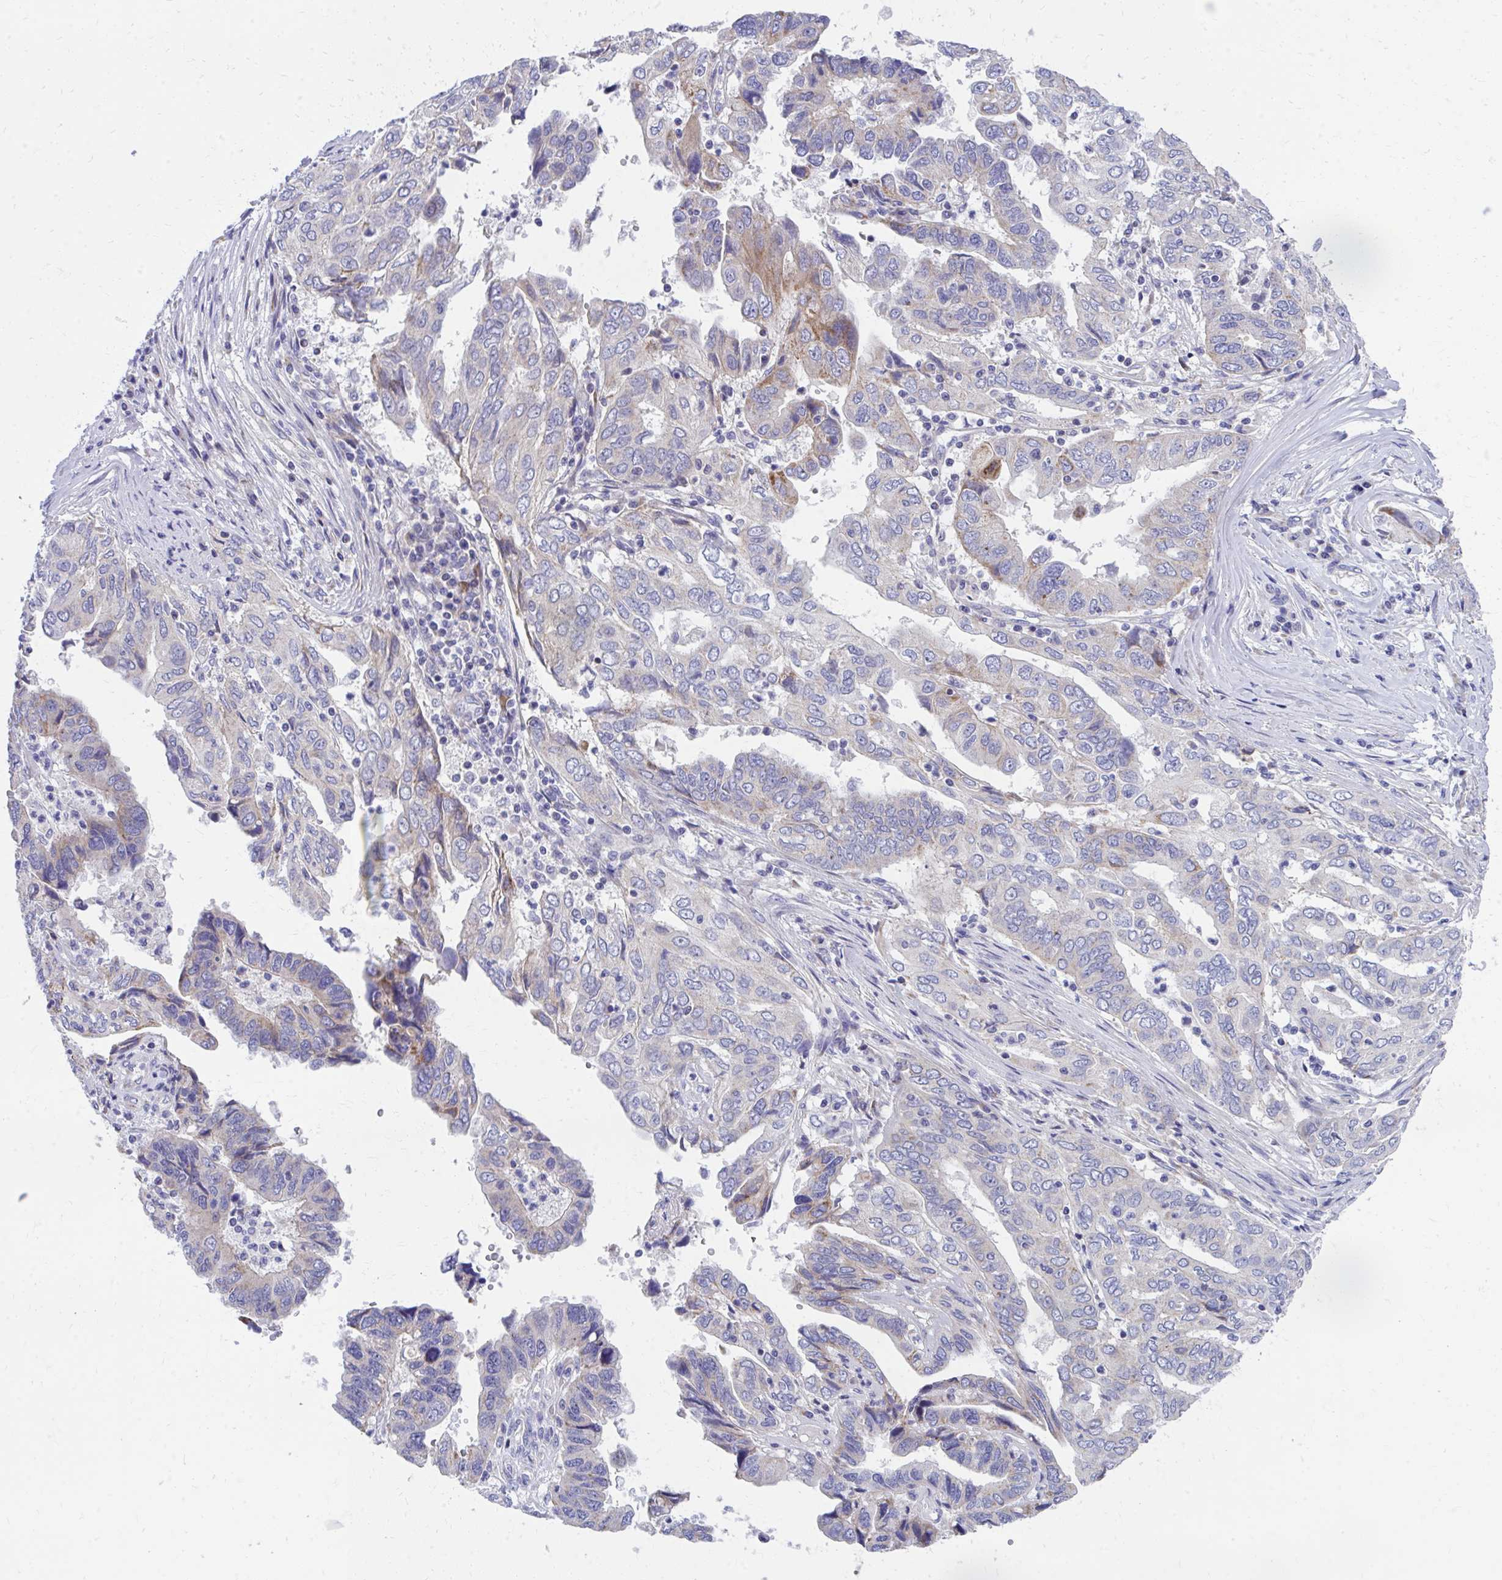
{"staining": {"intensity": "moderate", "quantity": "<25%", "location": "cytoplasmic/membranous"}, "tissue": "ovarian cancer", "cell_type": "Tumor cells", "image_type": "cancer", "snomed": [{"axis": "morphology", "description": "Cystadenocarcinoma, serous, NOS"}, {"axis": "topography", "description": "Ovary"}], "caption": "An image of human ovarian serous cystadenocarcinoma stained for a protein exhibits moderate cytoplasmic/membranous brown staining in tumor cells.", "gene": "IL37", "patient": {"sex": "female", "age": 79}}